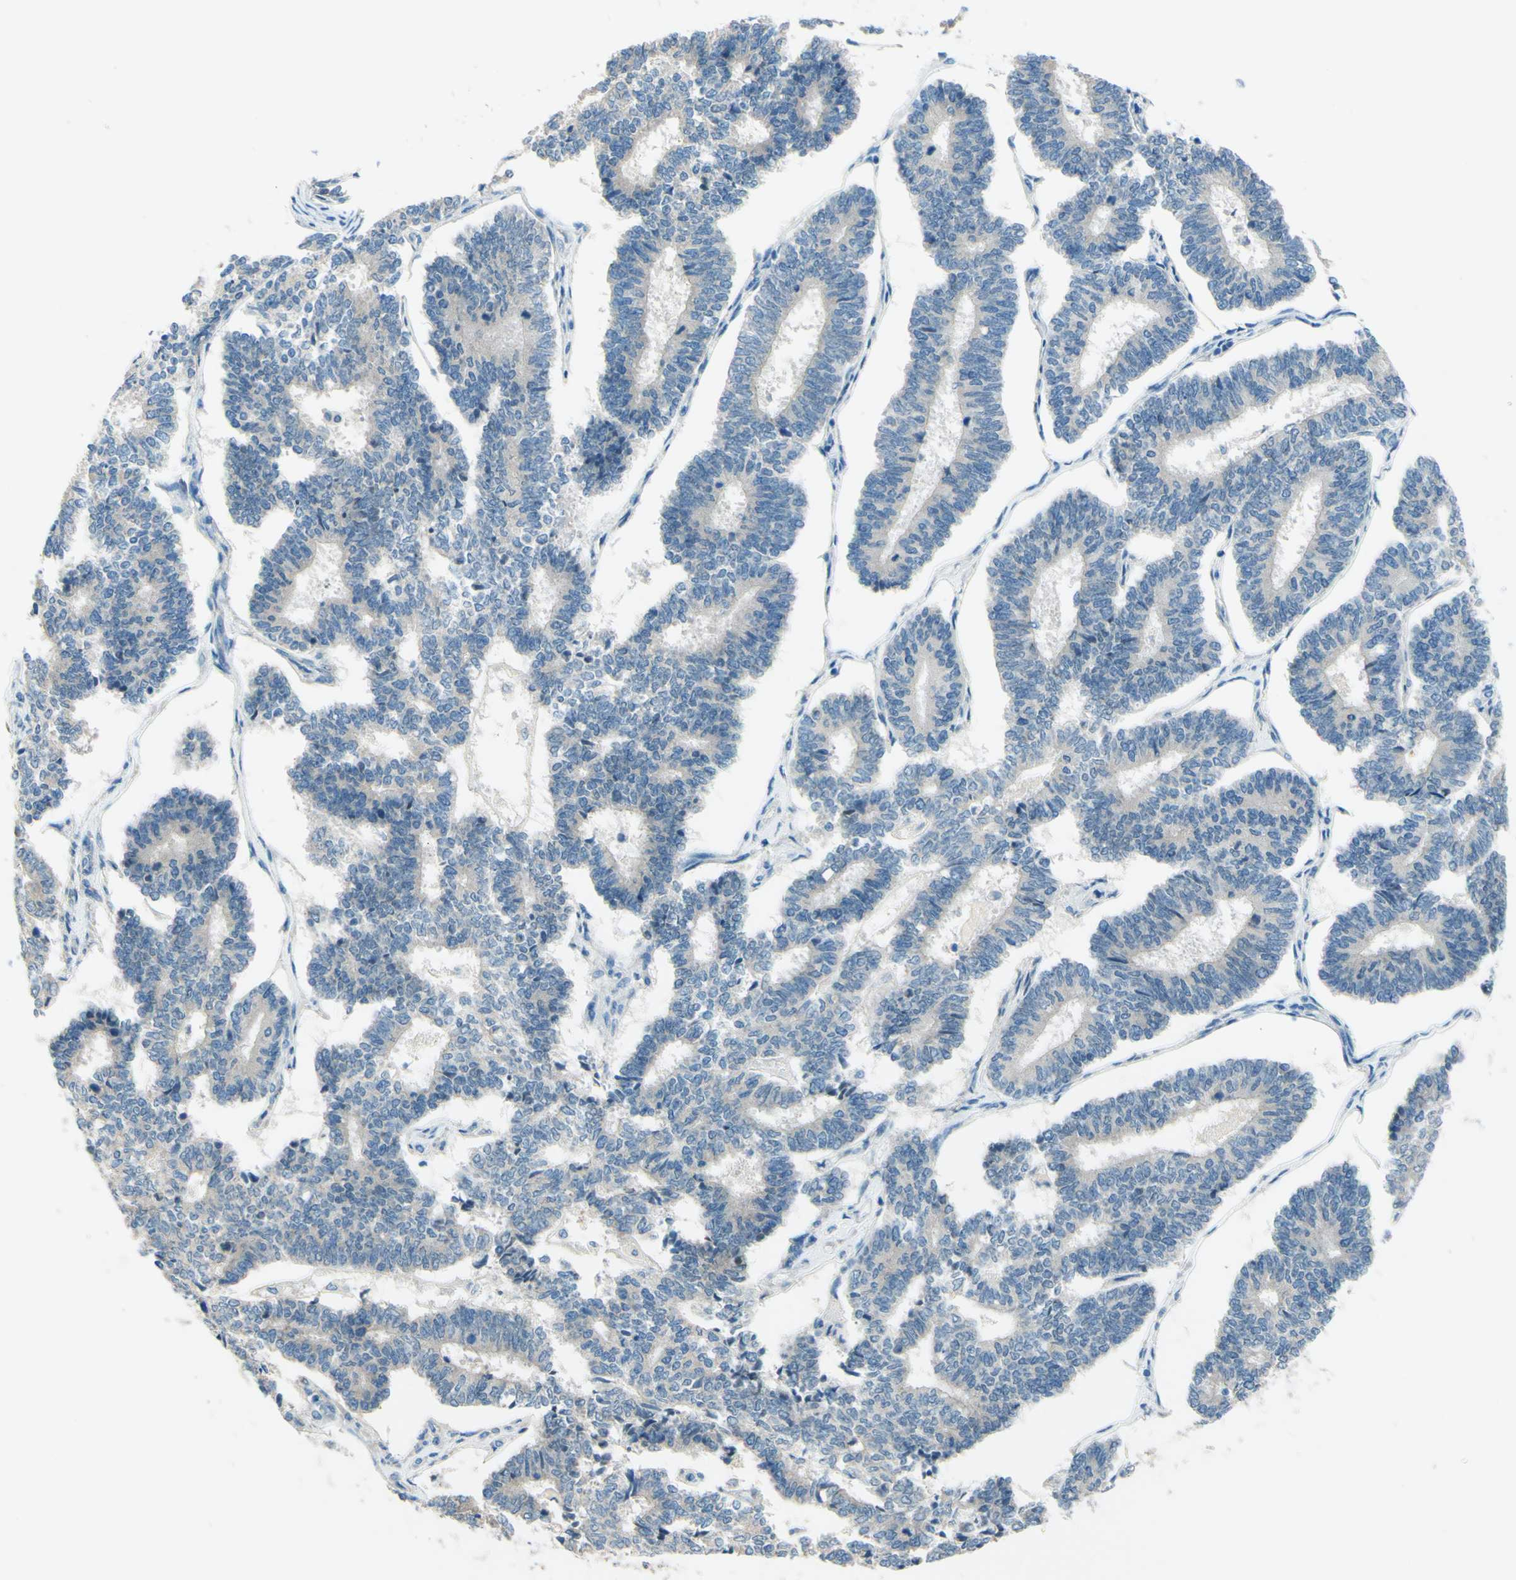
{"staining": {"intensity": "negative", "quantity": "none", "location": "none"}, "tissue": "endometrial cancer", "cell_type": "Tumor cells", "image_type": "cancer", "snomed": [{"axis": "morphology", "description": "Adenocarcinoma, NOS"}, {"axis": "topography", "description": "Endometrium"}], "caption": "This is a histopathology image of IHC staining of endometrial cancer (adenocarcinoma), which shows no expression in tumor cells.", "gene": "PASD1", "patient": {"sex": "female", "age": 70}}